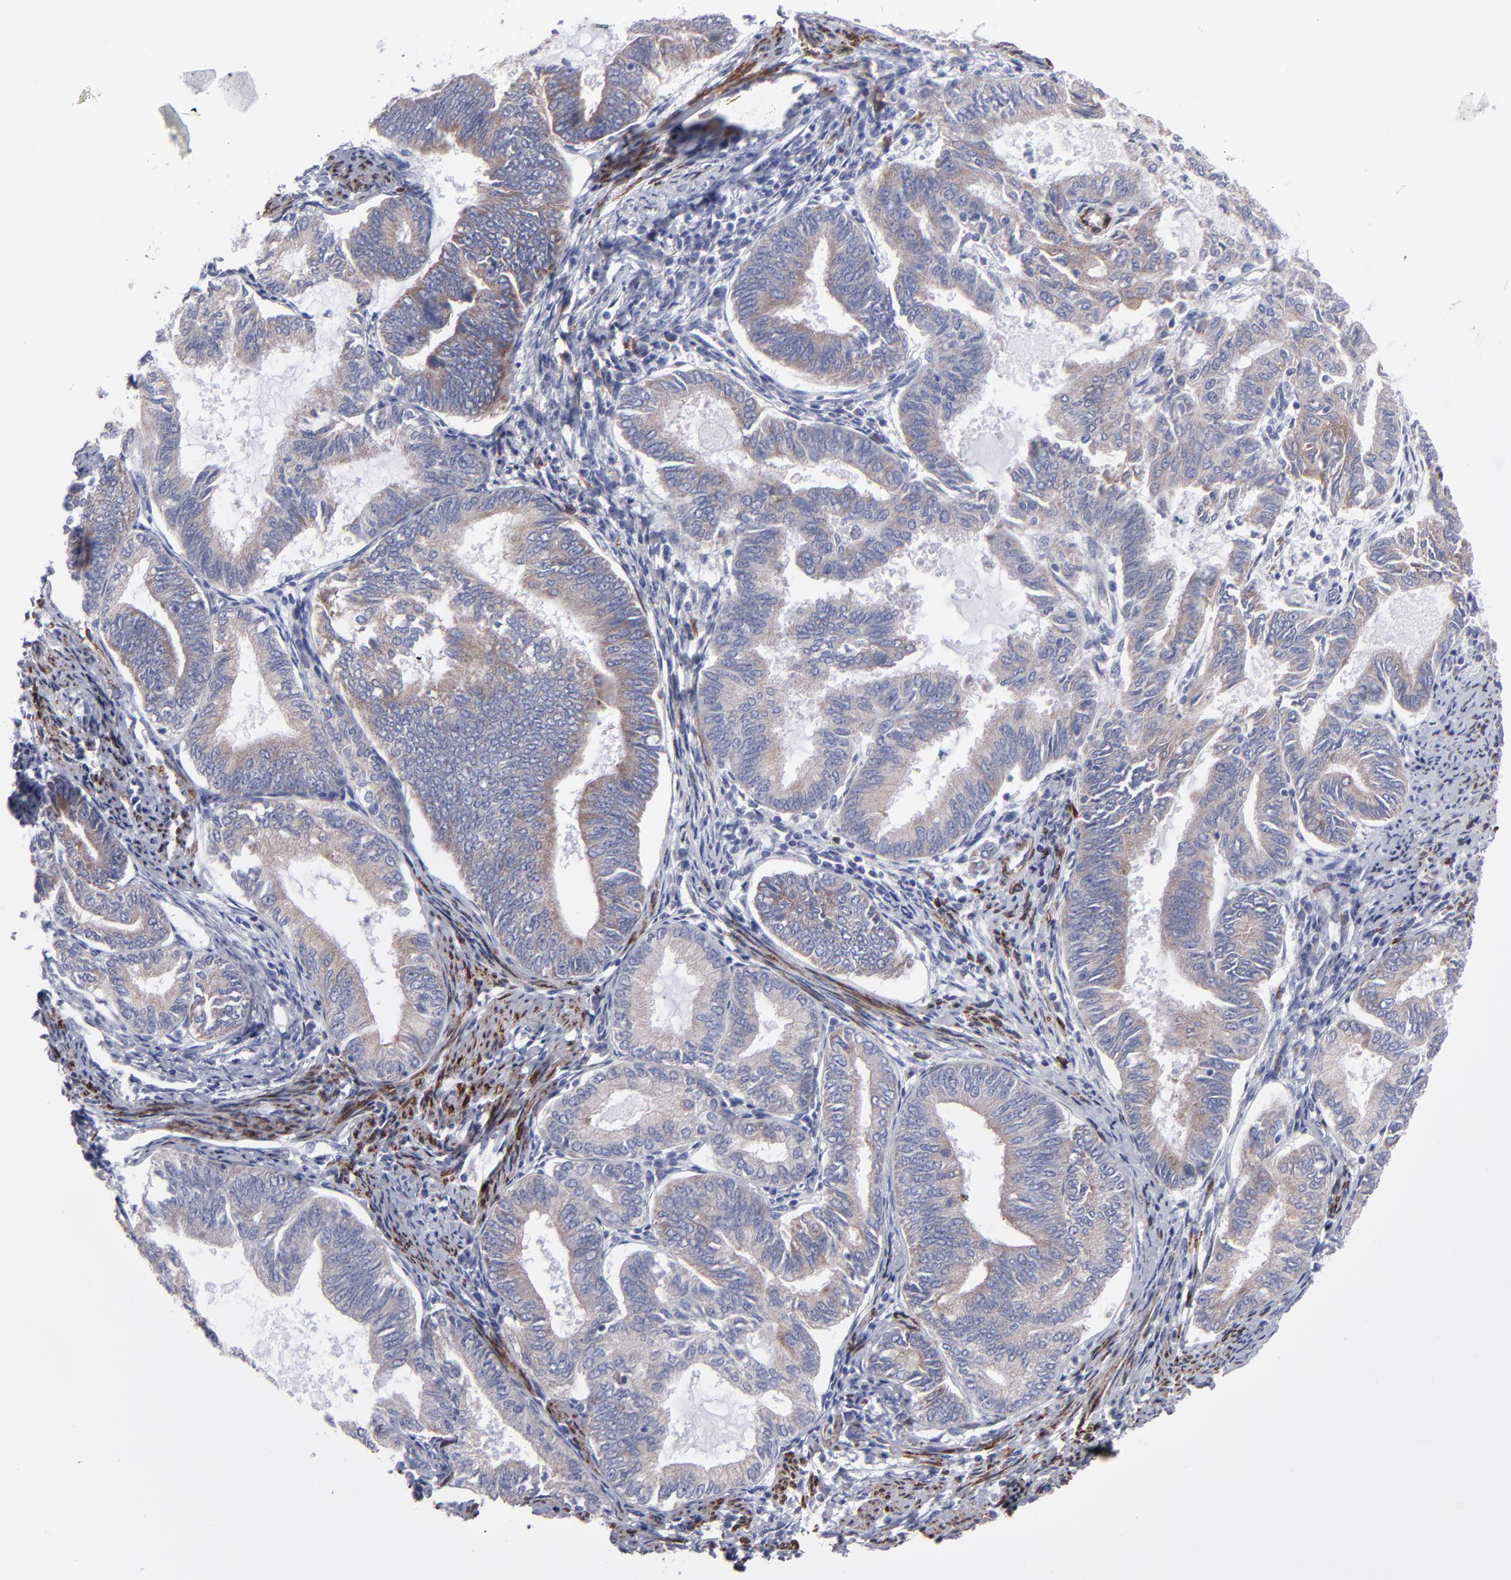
{"staining": {"intensity": "weak", "quantity": ">75%", "location": "cytoplasmic/membranous"}, "tissue": "endometrial cancer", "cell_type": "Tumor cells", "image_type": "cancer", "snomed": [{"axis": "morphology", "description": "Adenocarcinoma, NOS"}, {"axis": "topography", "description": "Endometrium"}], "caption": "A brown stain labels weak cytoplasmic/membranous staining of a protein in human endometrial adenocarcinoma tumor cells.", "gene": "SLMAP", "patient": {"sex": "female", "age": 86}}